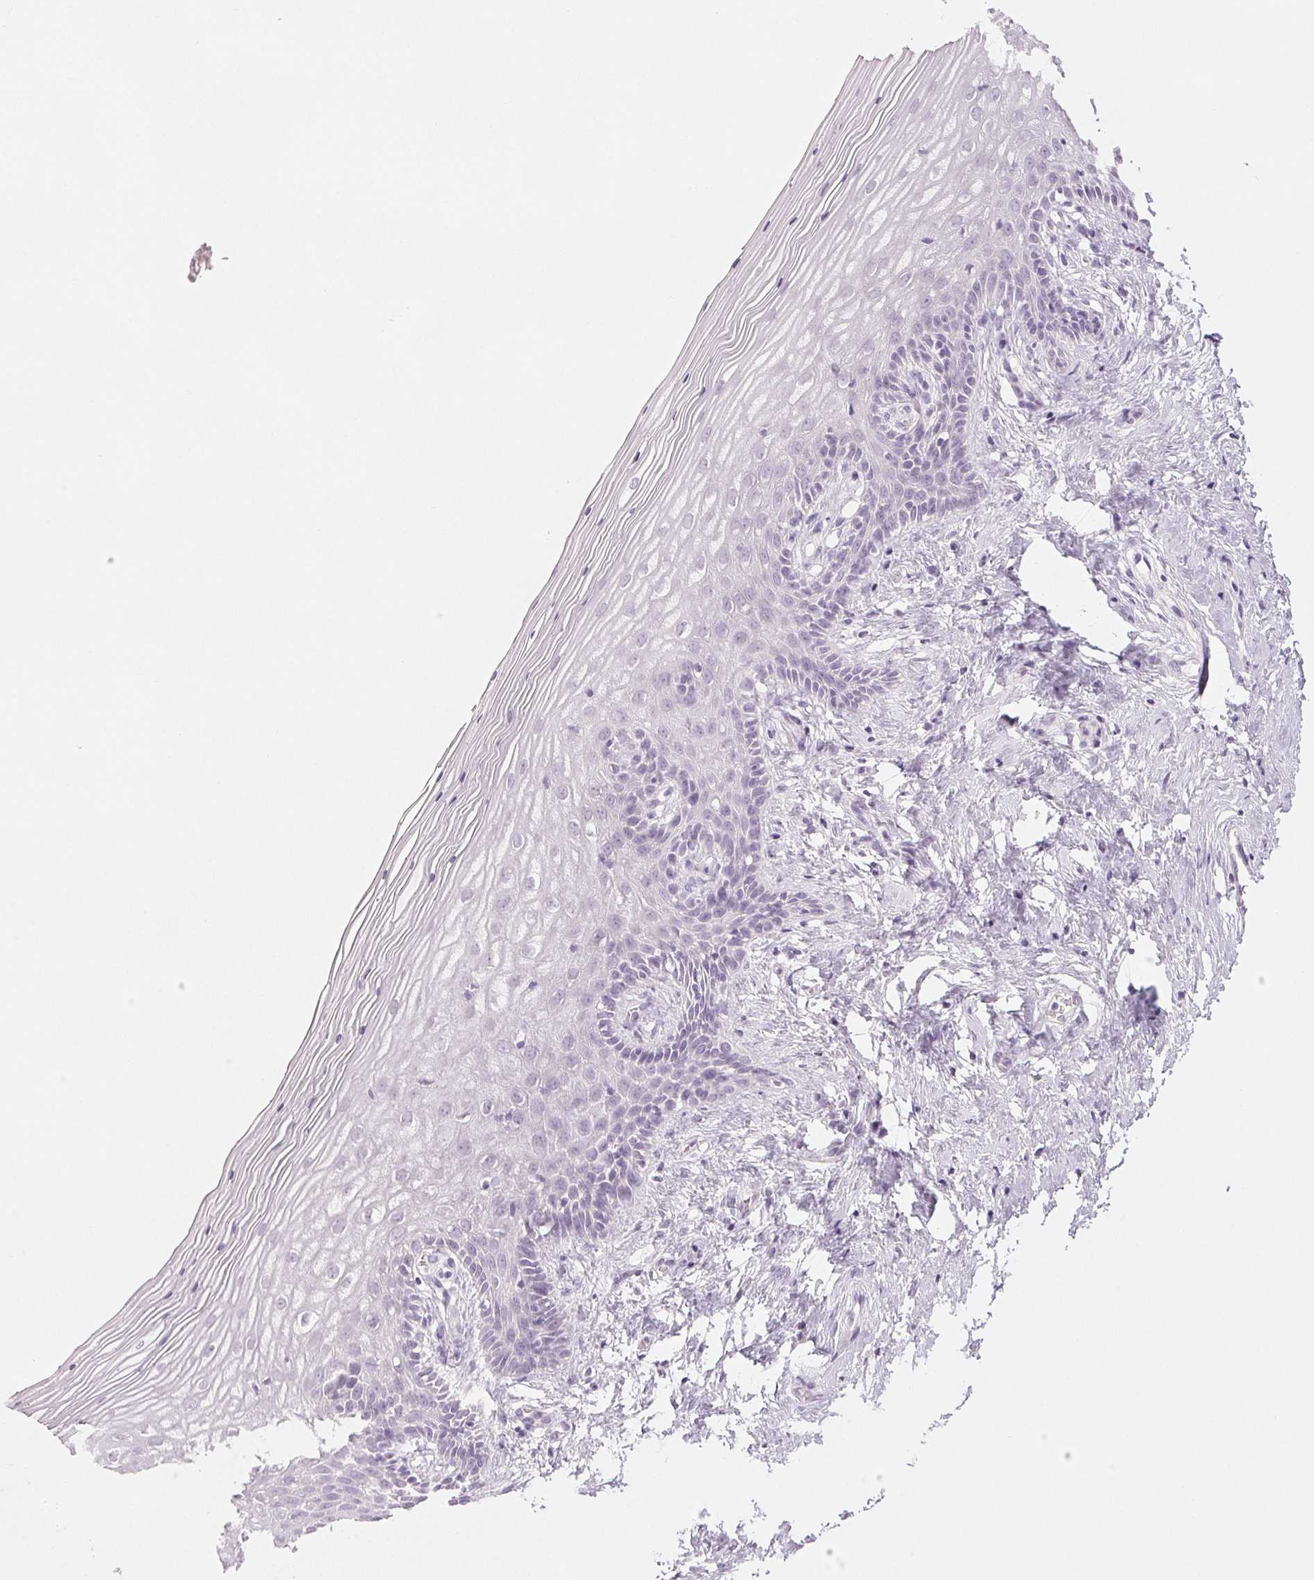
{"staining": {"intensity": "negative", "quantity": "none", "location": "none"}, "tissue": "vagina", "cell_type": "Squamous epithelial cells", "image_type": "normal", "snomed": [{"axis": "morphology", "description": "Normal tissue, NOS"}, {"axis": "topography", "description": "Vagina"}], "caption": "Immunohistochemistry (IHC) photomicrograph of benign vagina: vagina stained with DAB shows no significant protein staining in squamous epithelial cells. (DAB immunohistochemistry (IHC) with hematoxylin counter stain).", "gene": "EHHADH", "patient": {"sex": "female", "age": 45}}